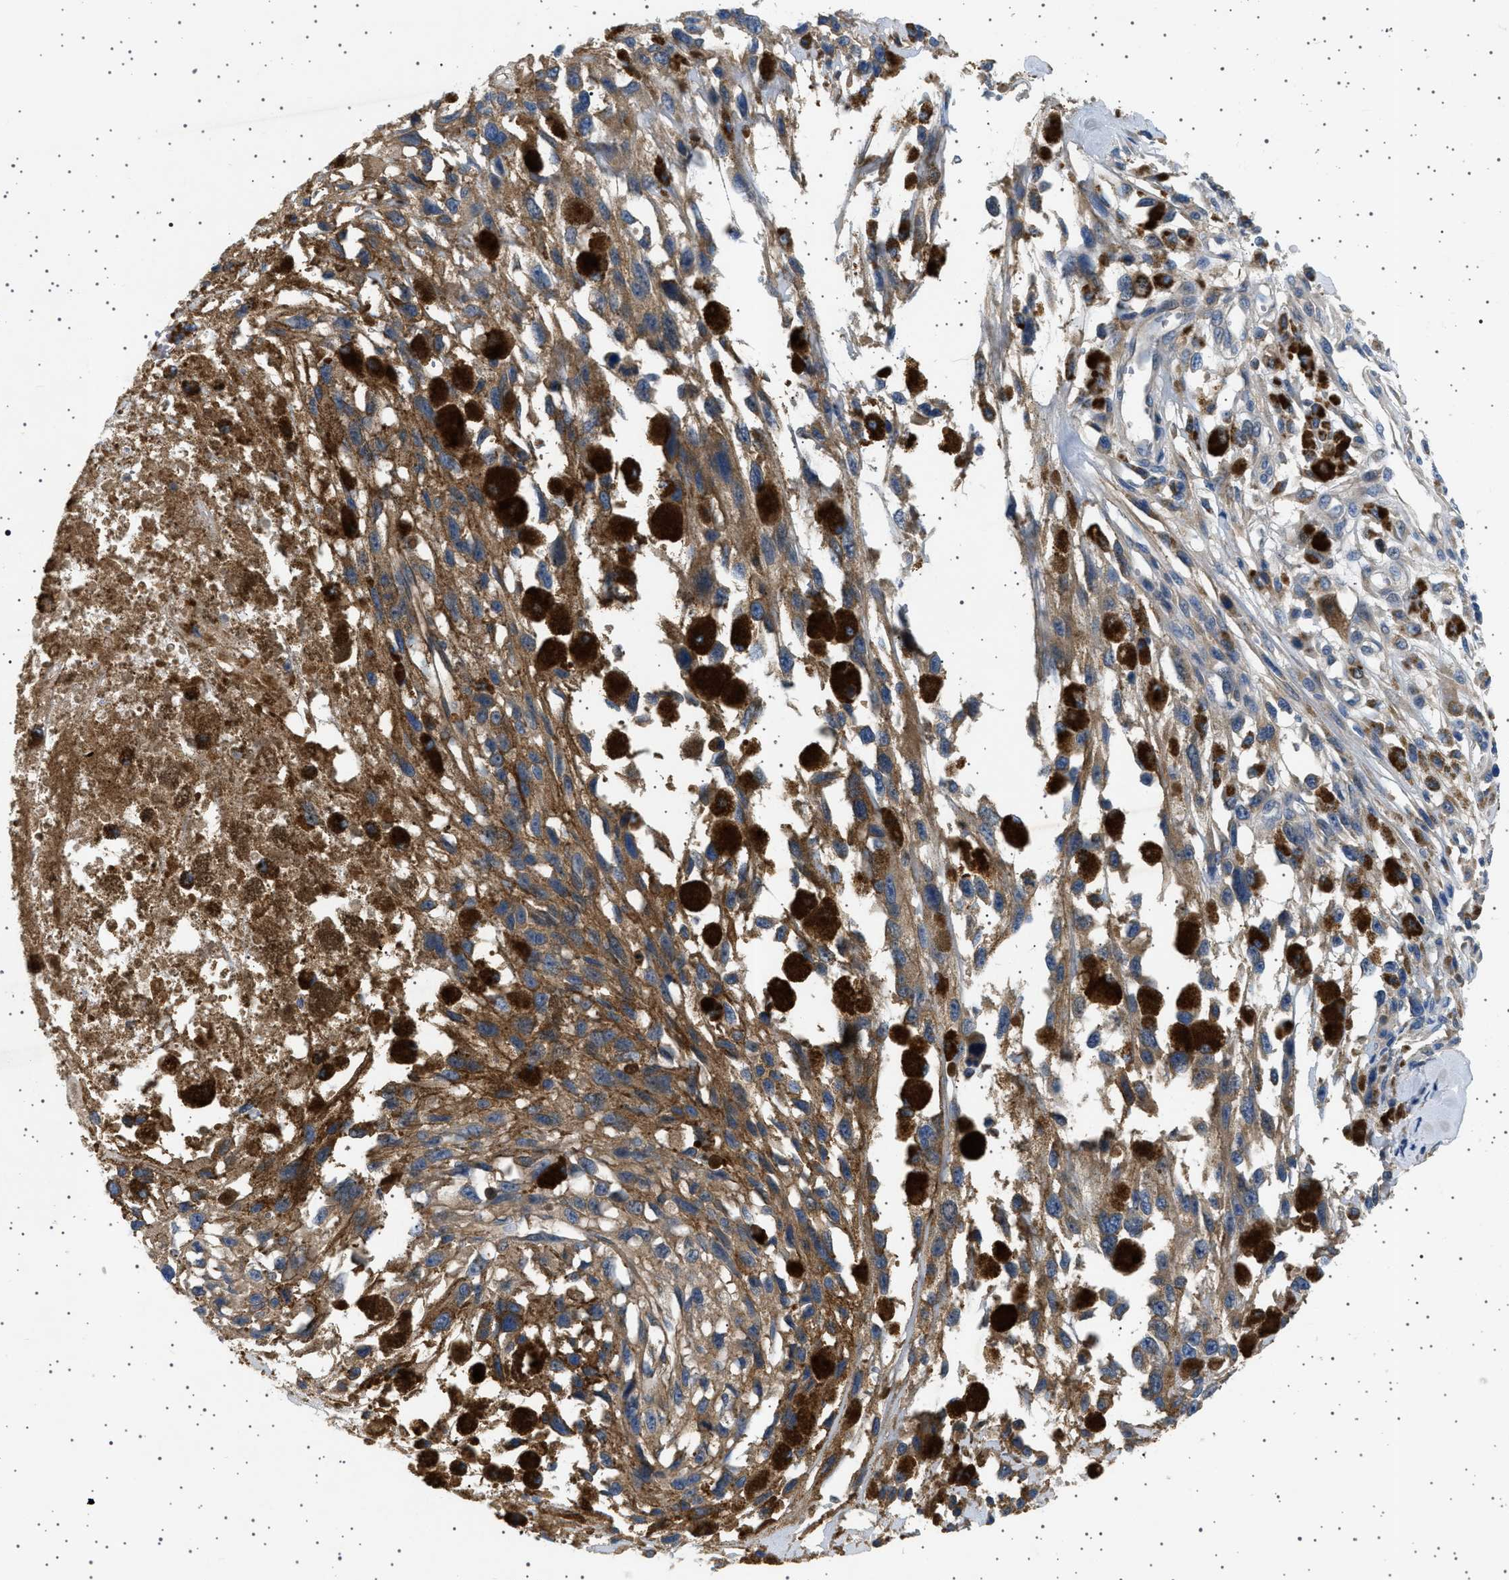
{"staining": {"intensity": "moderate", "quantity": ">75%", "location": "cytoplasmic/membranous"}, "tissue": "melanoma", "cell_type": "Tumor cells", "image_type": "cancer", "snomed": [{"axis": "morphology", "description": "Malignant melanoma, Metastatic site"}, {"axis": "topography", "description": "Lymph node"}], "caption": "Immunohistochemical staining of human melanoma shows medium levels of moderate cytoplasmic/membranous positivity in about >75% of tumor cells.", "gene": "PLPP6", "patient": {"sex": "male", "age": 59}}